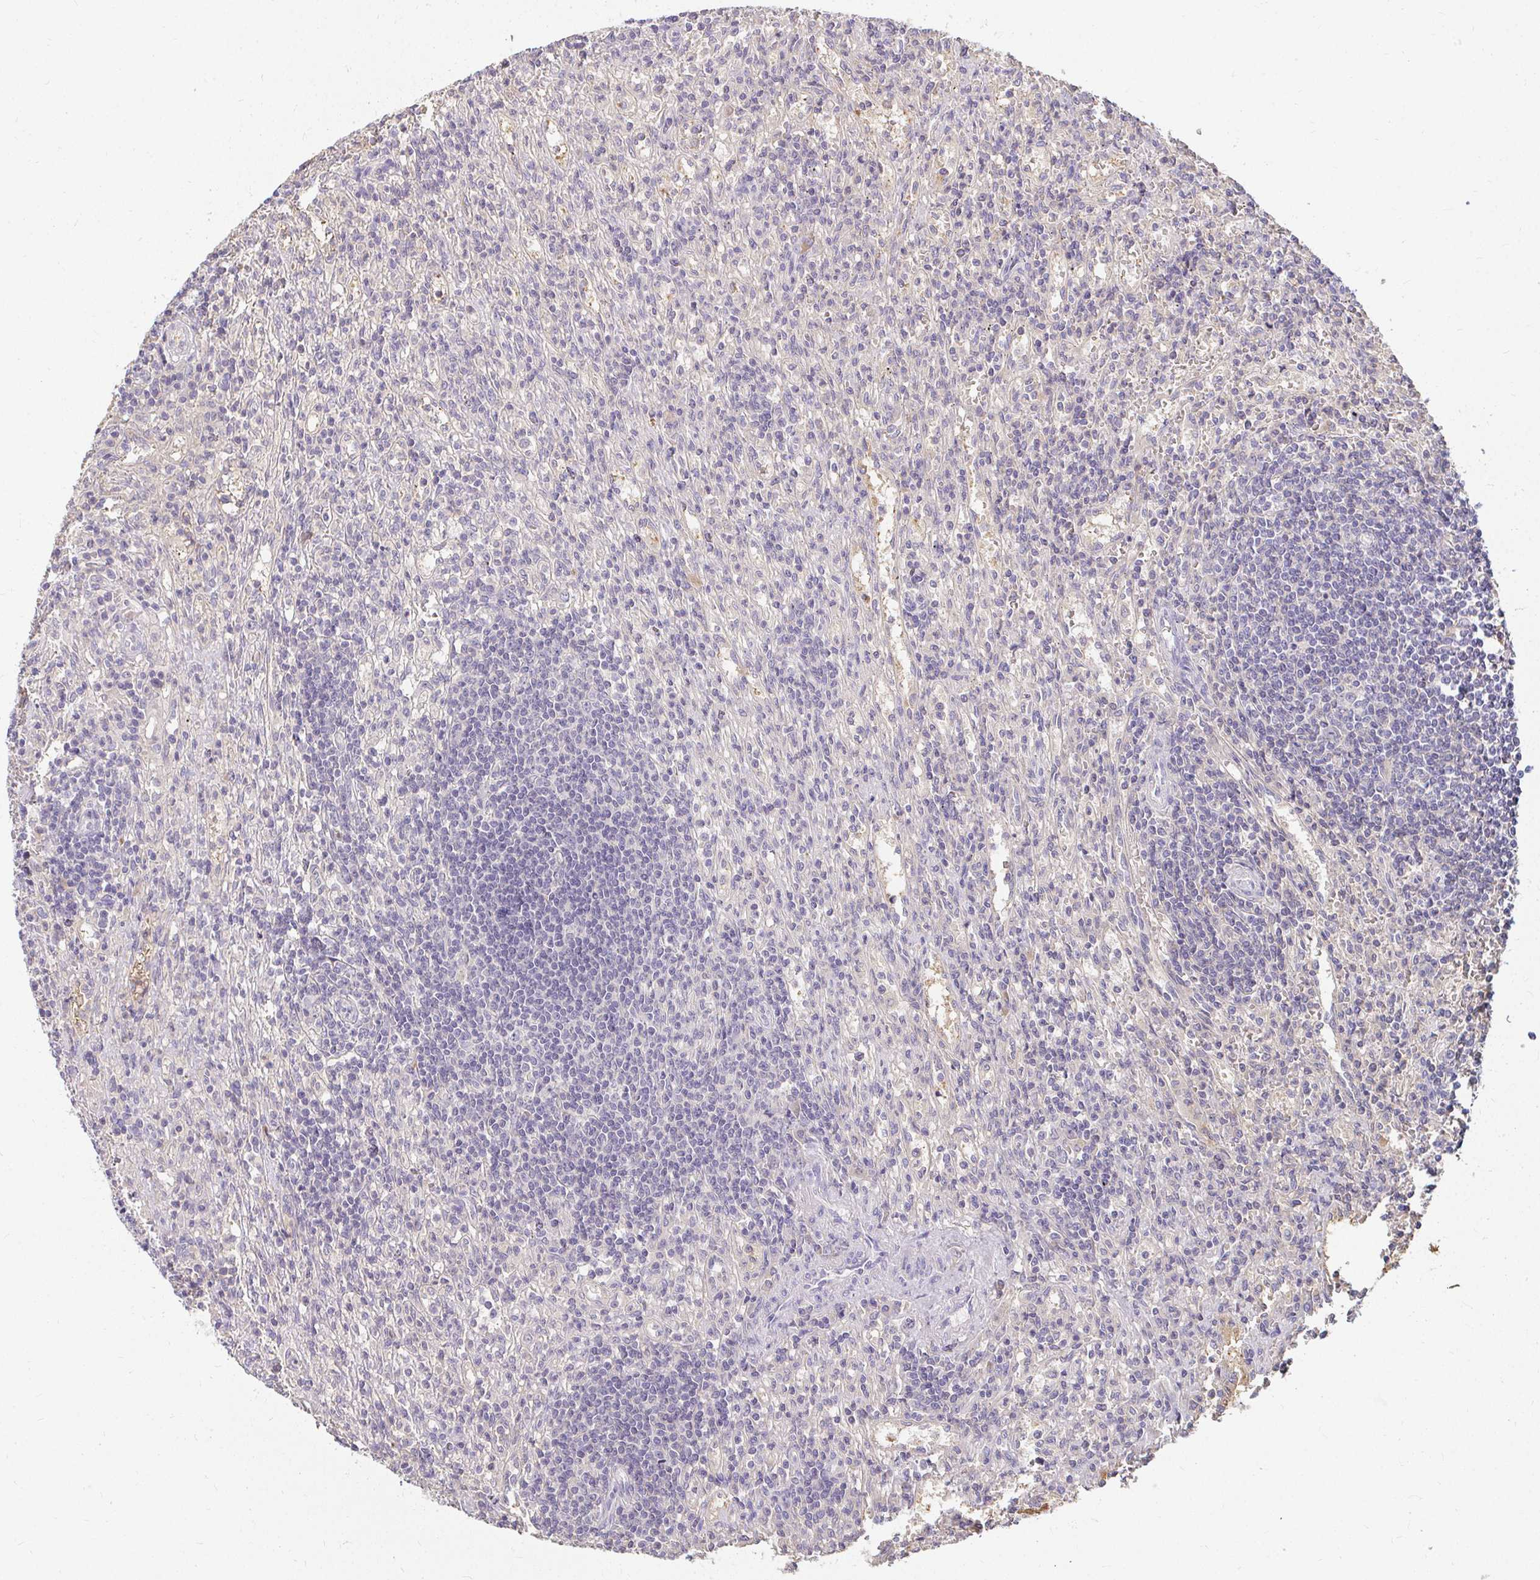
{"staining": {"intensity": "negative", "quantity": "none", "location": "none"}, "tissue": "lymphoma", "cell_type": "Tumor cells", "image_type": "cancer", "snomed": [{"axis": "morphology", "description": "Malignant lymphoma, non-Hodgkin's type, Low grade"}, {"axis": "topography", "description": "Spleen"}], "caption": "Immunohistochemistry (IHC) micrograph of human low-grade malignant lymphoma, non-Hodgkin's type stained for a protein (brown), which shows no staining in tumor cells.", "gene": "LOXL4", "patient": {"sex": "male", "age": 76}}